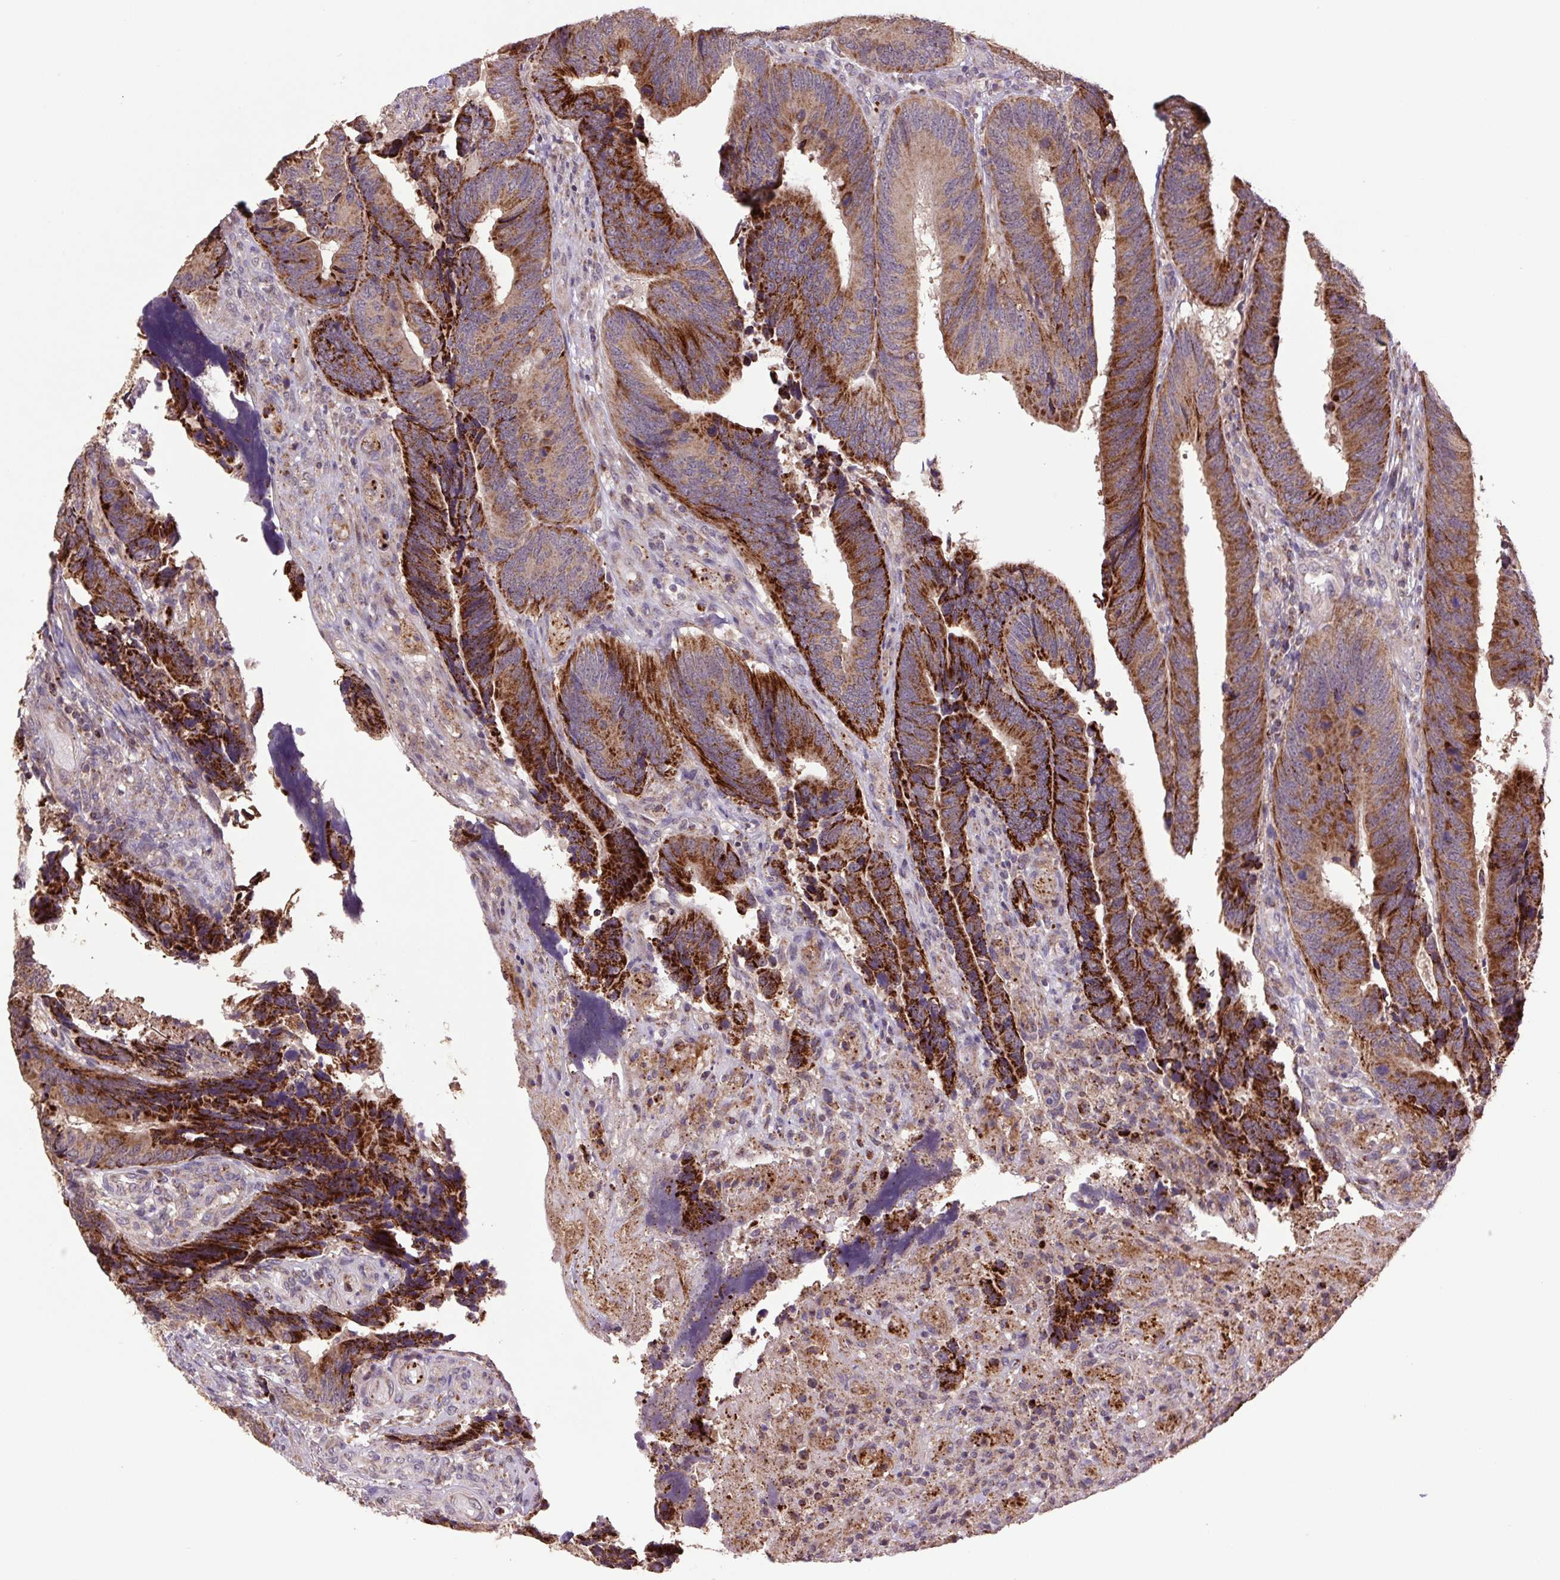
{"staining": {"intensity": "strong", "quantity": "25%-75%", "location": "cytoplasmic/membranous"}, "tissue": "colorectal cancer", "cell_type": "Tumor cells", "image_type": "cancer", "snomed": [{"axis": "morphology", "description": "Adenocarcinoma, NOS"}, {"axis": "topography", "description": "Colon"}], "caption": "Protein staining shows strong cytoplasmic/membranous positivity in about 25%-75% of tumor cells in colorectal adenocarcinoma.", "gene": "TMEM160", "patient": {"sex": "male", "age": 87}}